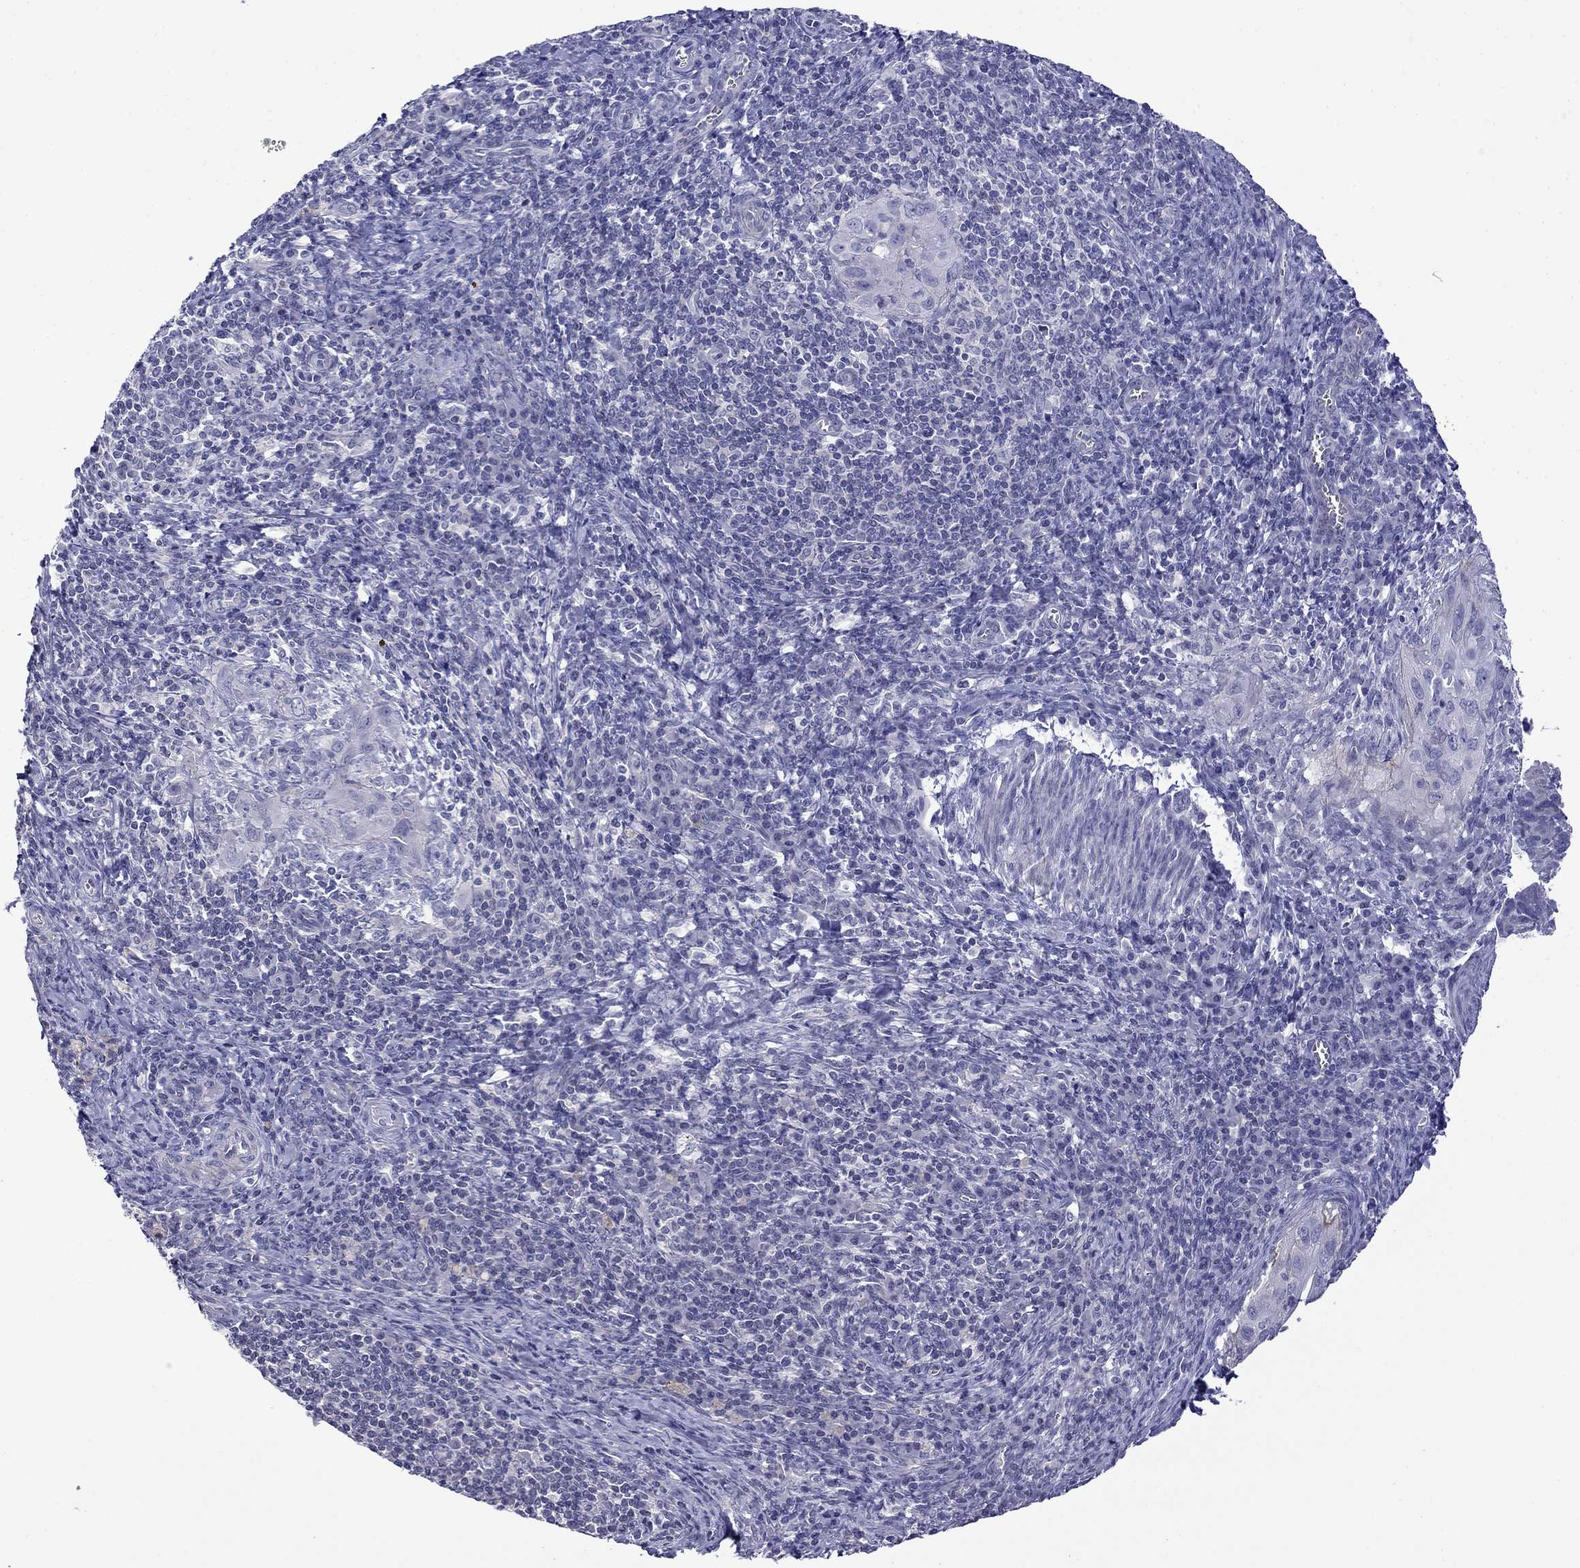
{"staining": {"intensity": "negative", "quantity": "none", "location": "none"}, "tissue": "cervical cancer", "cell_type": "Tumor cells", "image_type": "cancer", "snomed": [{"axis": "morphology", "description": "Squamous cell carcinoma, NOS"}, {"axis": "topography", "description": "Cervix"}], "caption": "An immunohistochemistry histopathology image of cervical cancer is shown. There is no staining in tumor cells of cervical cancer. (DAB (3,3'-diaminobenzidine) immunohistochemistry (IHC) visualized using brightfield microscopy, high magnification).", "gene": "PRR18", "patient": {"sex": "female", "age": 26}}